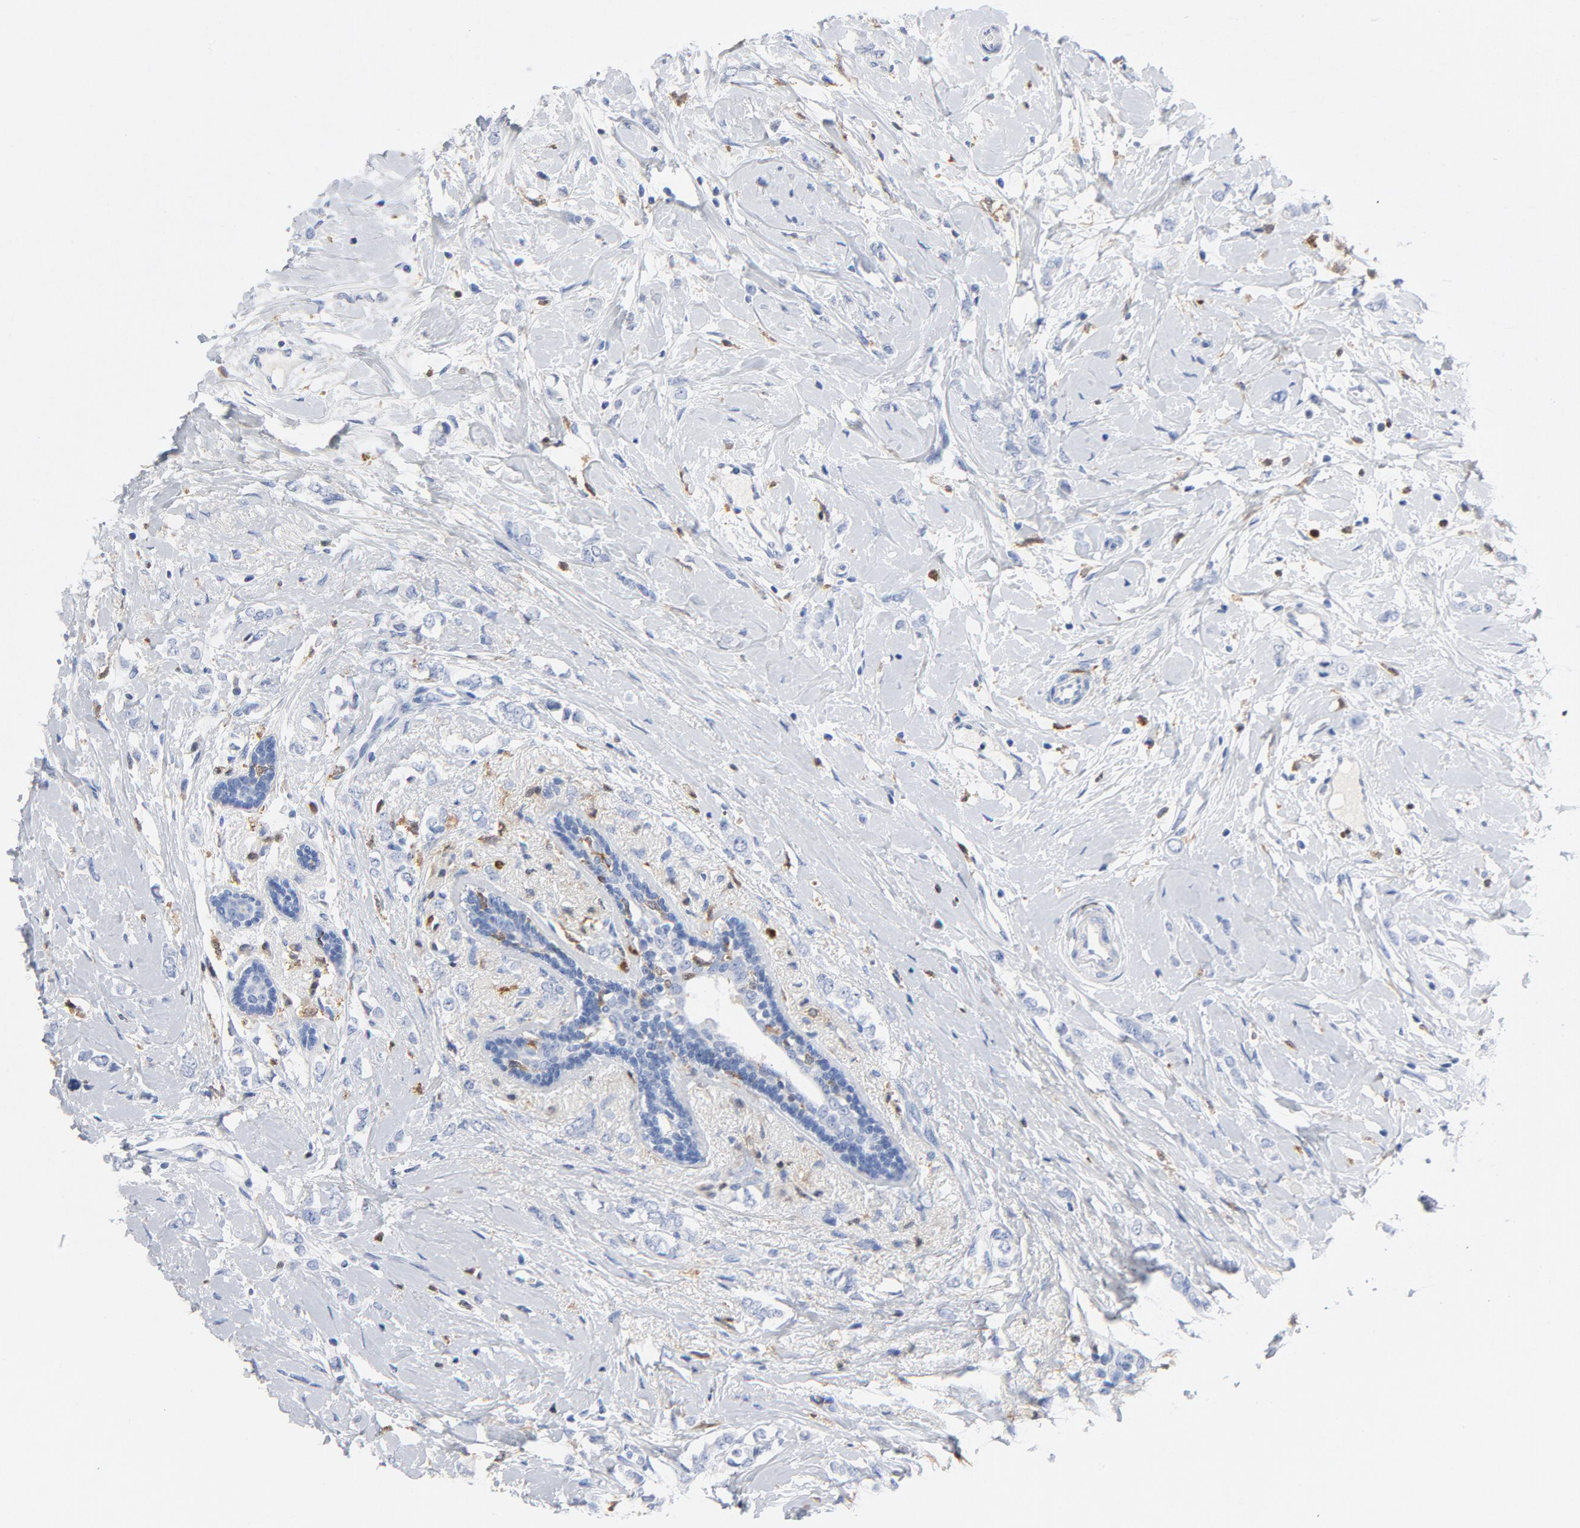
{"staining": {"intensity": "negative", "quantity": "none", "location": "none"}, "tissue": "breast cancer", "cell_type": "Tumor cells", "image_type": "cancer", "snomed": [{"axis": "morphology", "description": "Normal tissue, NOS"}, {"axis": "morphology", "description": "Lobular carcinoma"}, {"axis": "topography", "description": "Breast"}], "caption": "DAB (3,3'-diaminobenzidine) immunohistochemical staining of lobular carcinoma (breast) shows no significant staining in tumor cells.", "gene": "NCF1", "patient": {"sex": "female", "age": 47}}